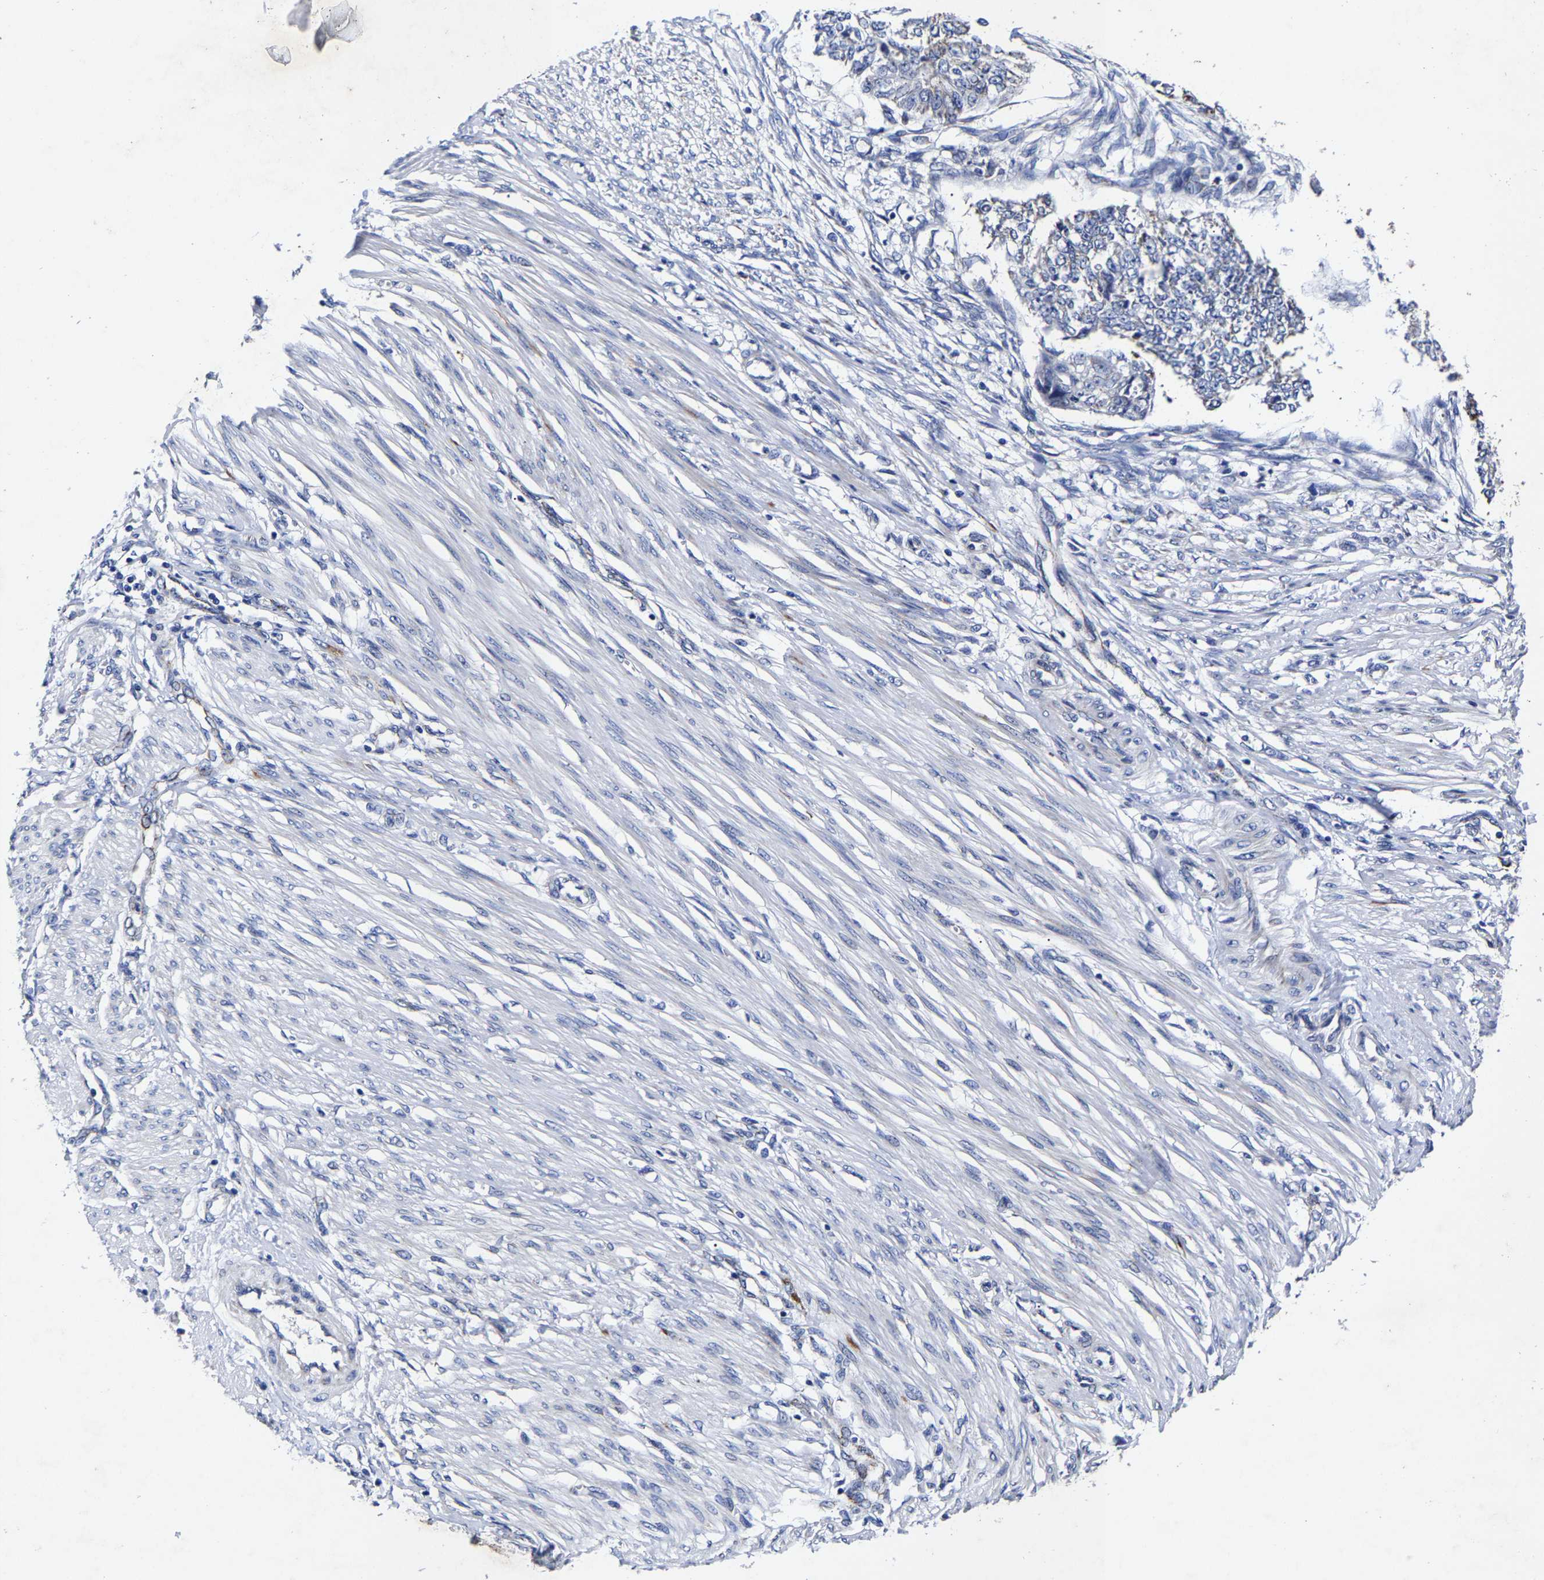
{"staining": {"intensity": "negative", "quantity": "none", "location": "none"}, "tissue": "endometrial cancer", "cell_type": "Tumor cells", "image_type": "cancer", "snomed": [{"axis": "morphology", "description": "Adenocarcinoma, NOS"}, {"axis": "topography", "description": "Endometrium"}], "caption": "Micrograph shows no significant protein staining in tumor cells of endometrial adenocarcinoma.", "gene": "AASS", "patient": {"sex": "female", "age": 32}}